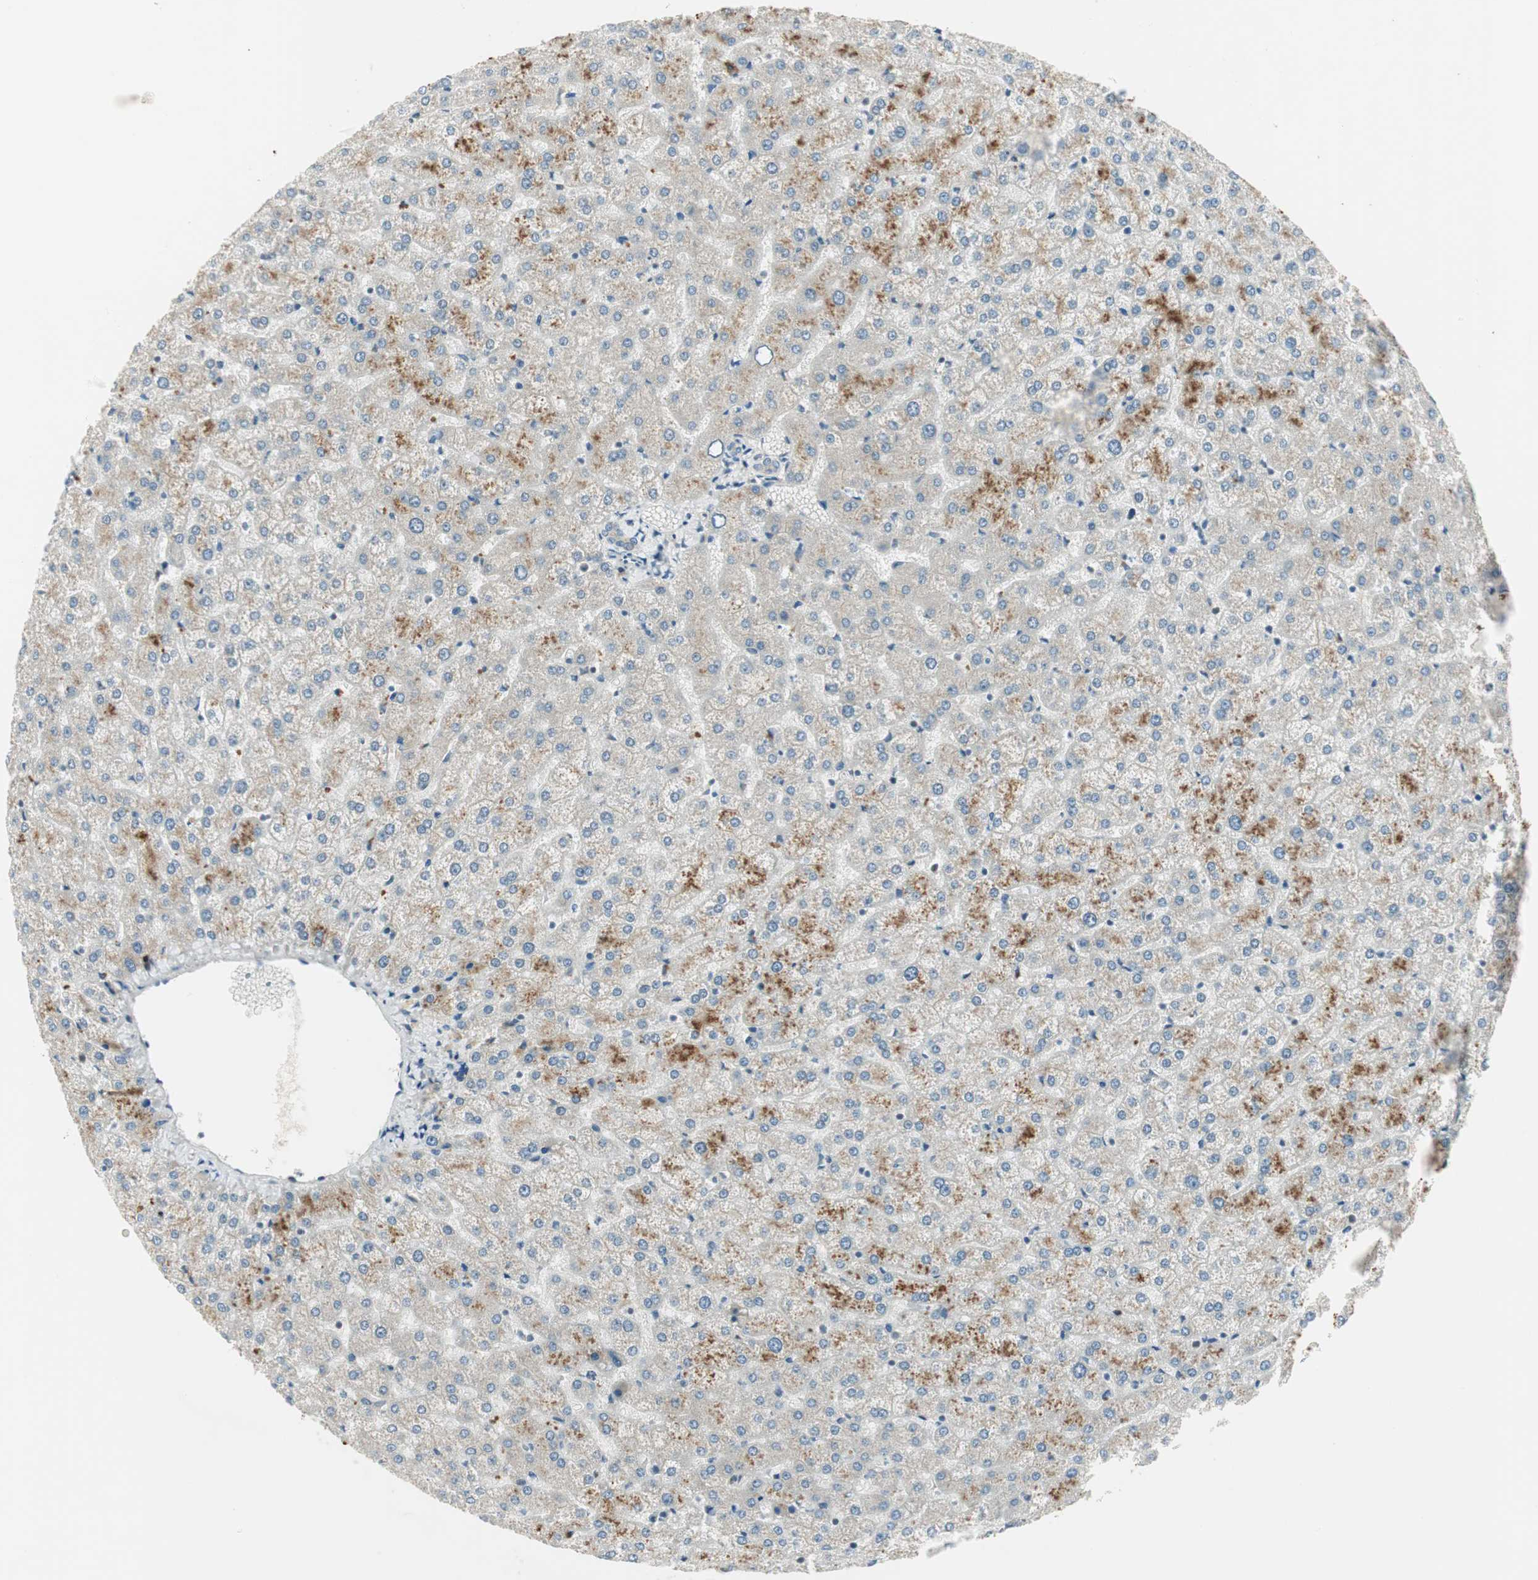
{"staining": {"intensity": "negative", "quantity": "none", "location": "none"}, "tissue": "liver", "cell_type": "Cholangiocytes", "image_type": "normal", "snomed": [{"axis": "morphology", "description": "Normal tissue, NOS"}, {"axis": "topography", "description": "Liver"}], "caption": "This is an immunohistochemistry (IHC) micrograph of benign human liver. There is no staining in cholangiocytes.", "gene": "PCDHB15", "patient": {"sex": "female", "age": 32}}